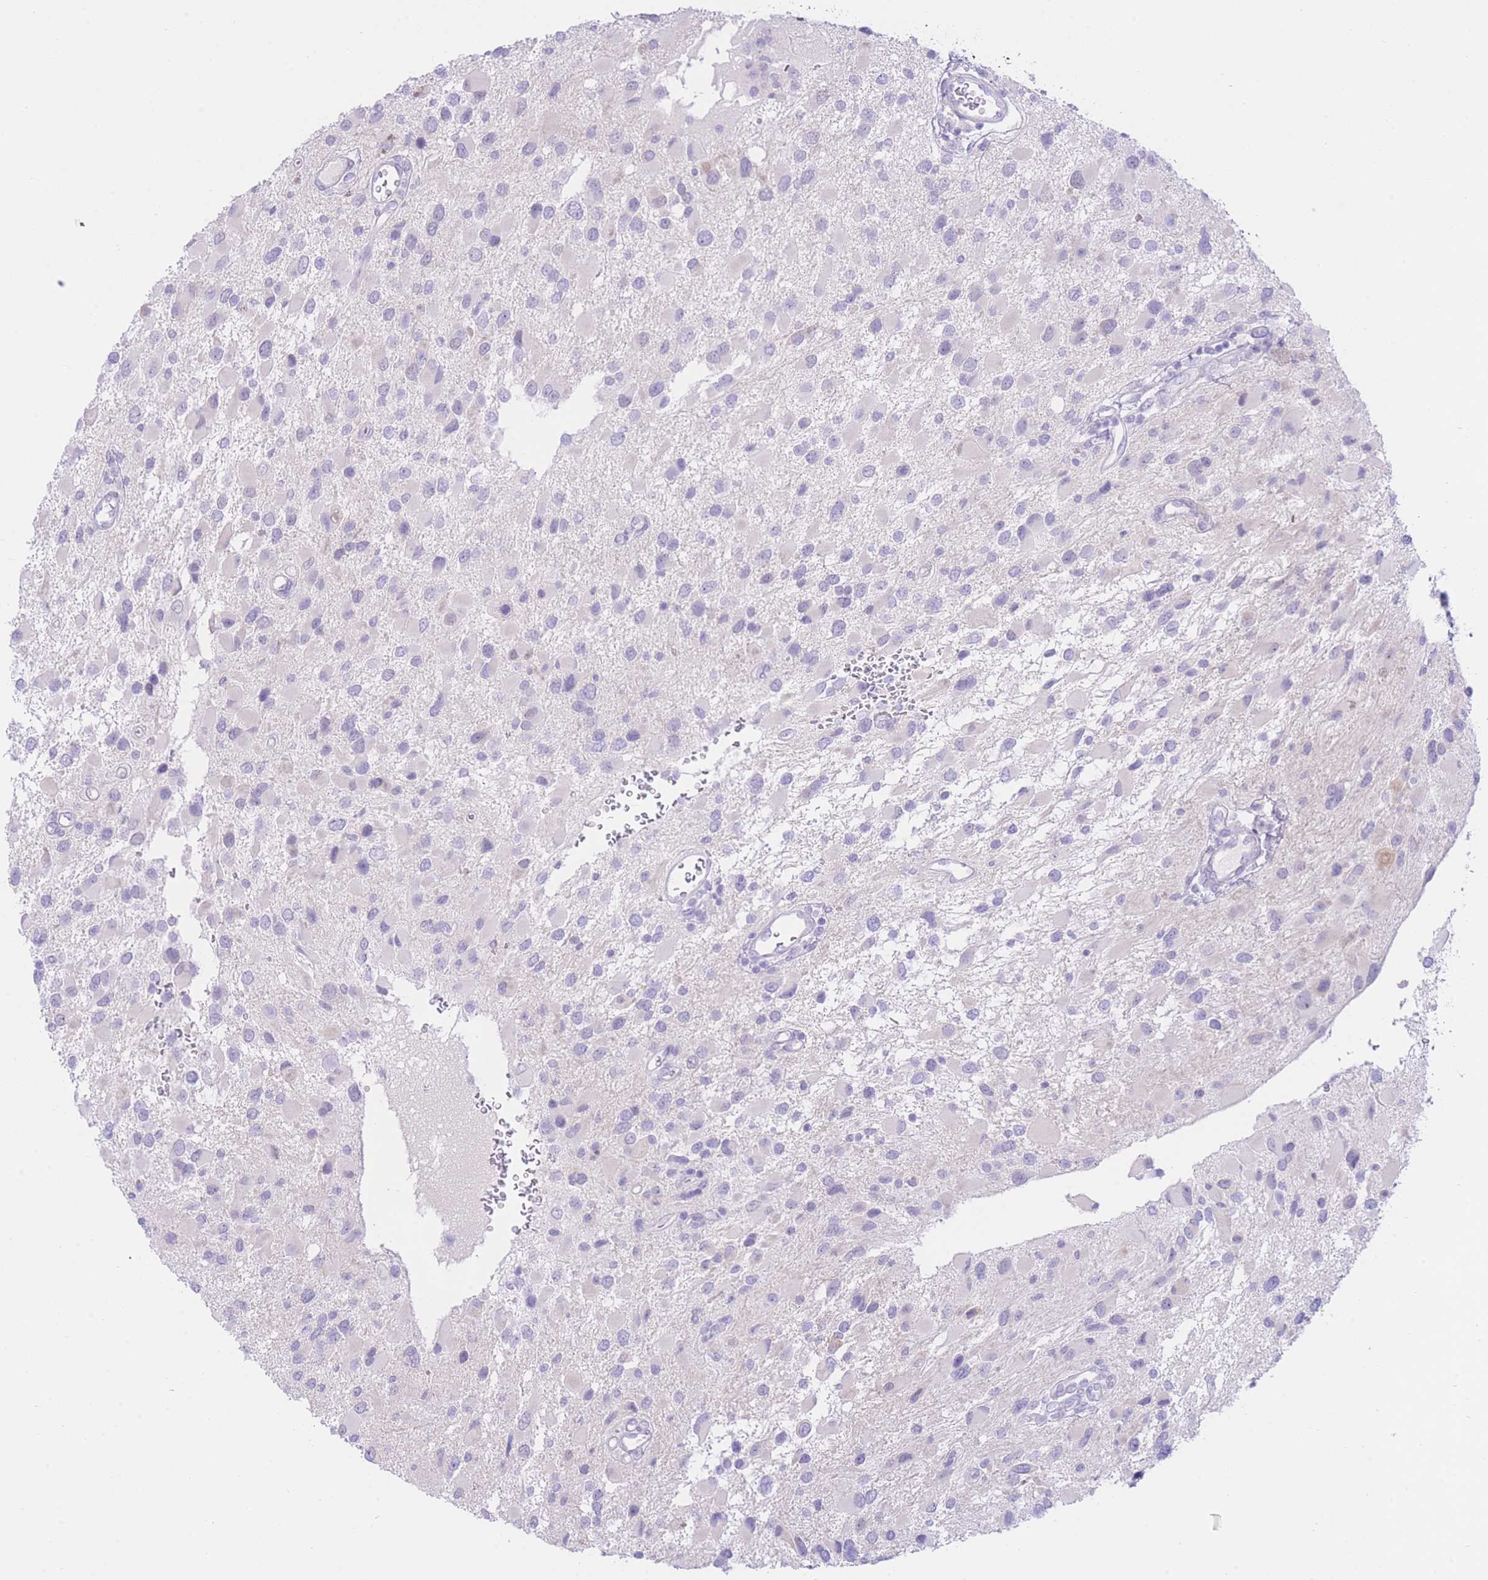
{"staining": {"intensity": "negative", "quantity": "none", "location": "none"}, "tissue": "glioma", "cell_type": "Tumor cells", "image_type": "cancer", "snomed": [{"axis": "morphology", "description": "Glioma, malignant, High grade"}, {"axis": "topography", "description": "Brain"}], "caption": "There is no significant staining in tumor cells of malignant glioma (high-grade). (DAB IHC visualized using brightfield microscopy, high magnification).", "gene": "ZNF212", "patient": {"sex": "male", "age": 53}}